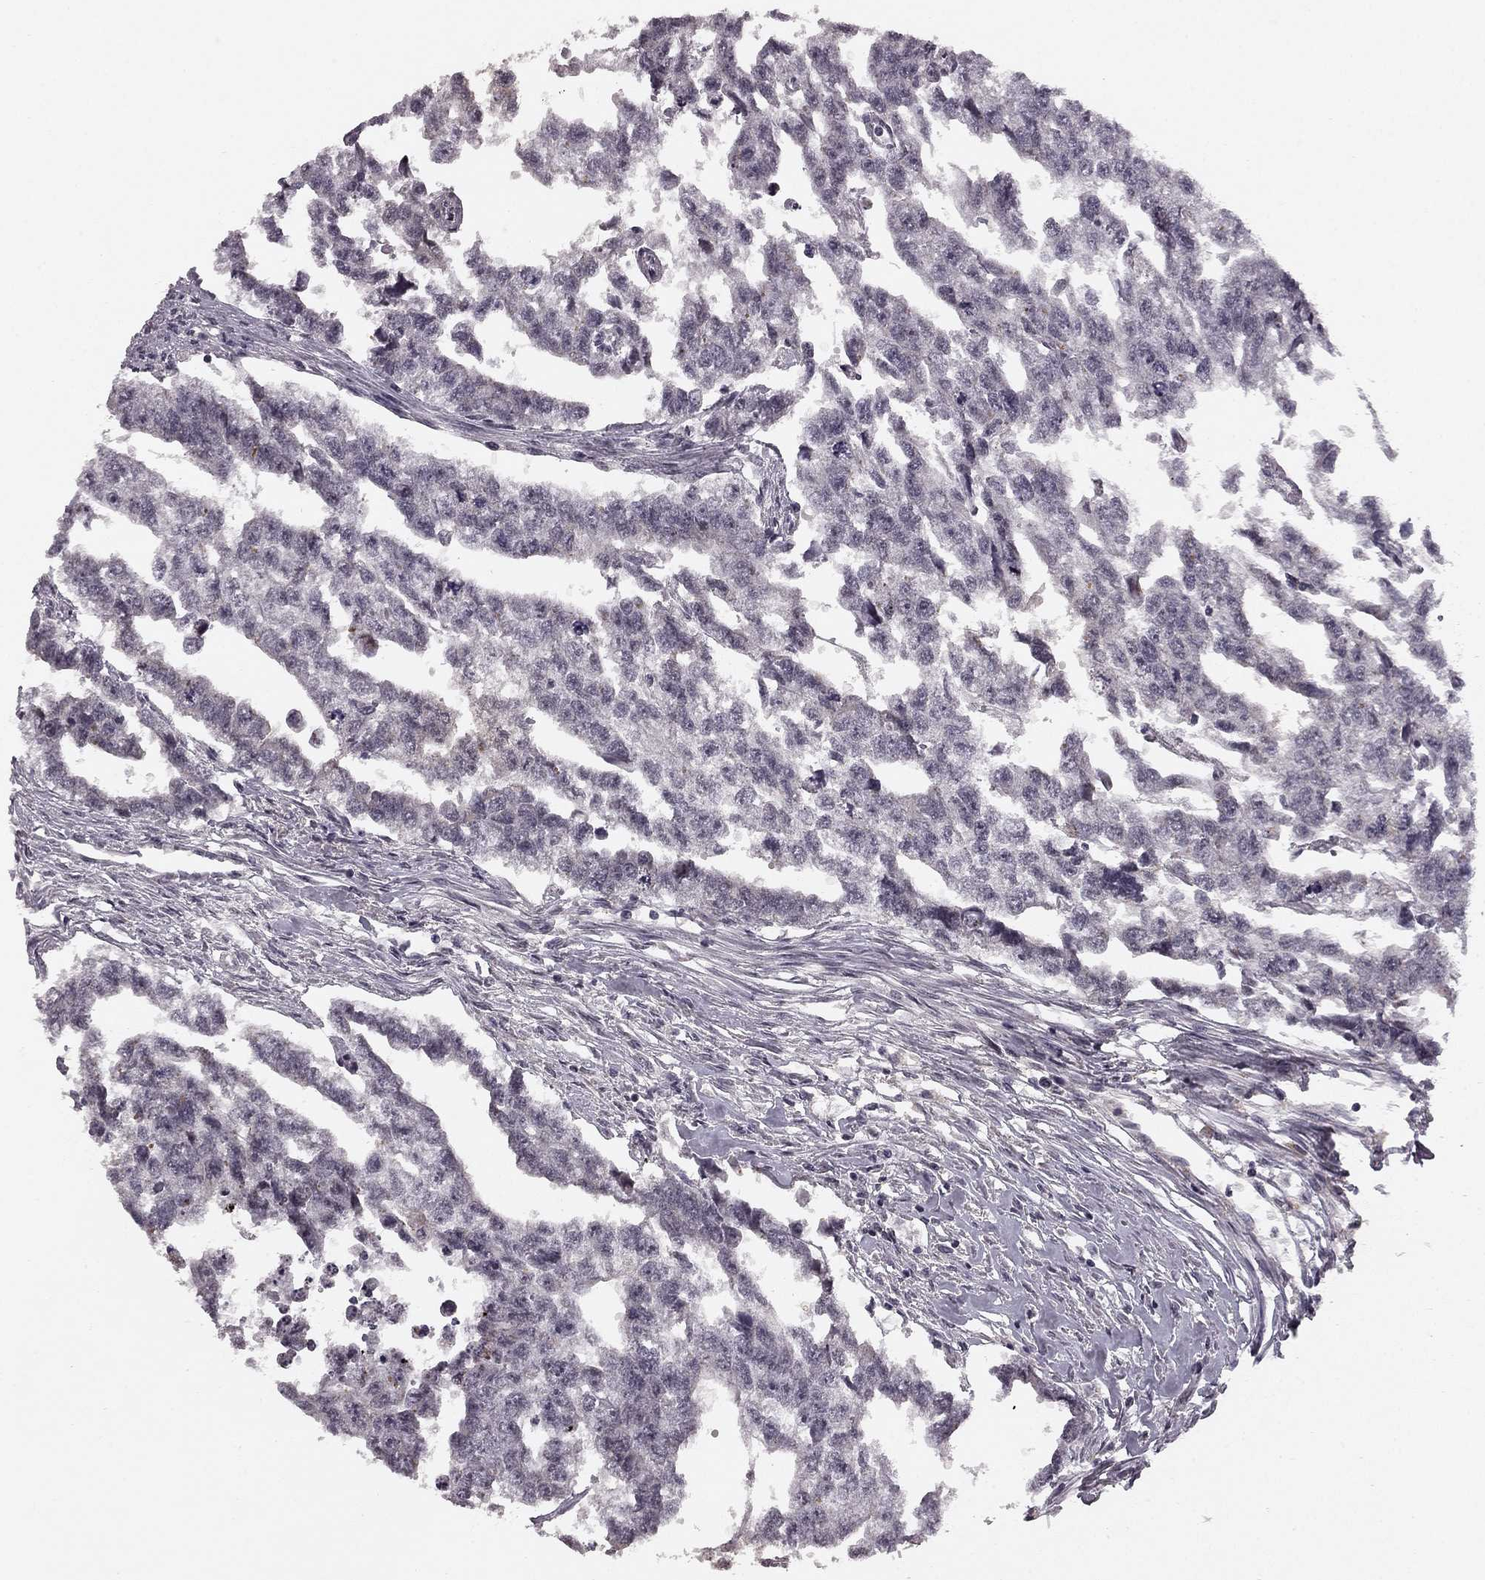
{"staining": {"intensity": "negative", "quantity": "none", "location": "none"}, "tissue": "testis cancer", "cell_type": "Tumor cells", "image_type": "cancer", "snomed": [{"axis": "morphology", "description": "Carcinoma, Embryonal, NOS"}, {"axis": "morphology", "description": "Teratoma, malignant, NOS"}, {"axis": "topography", "description": "Testis"}], "caption": "IHC photomicrograph of neoplastic tissue: human testis cancer stained with DAB (3,3'-diaminobenzidine) displays no significant protein staining in tumor cells.", "gene": "HCN4", "patient": {"sex": "male", "age": 44}}